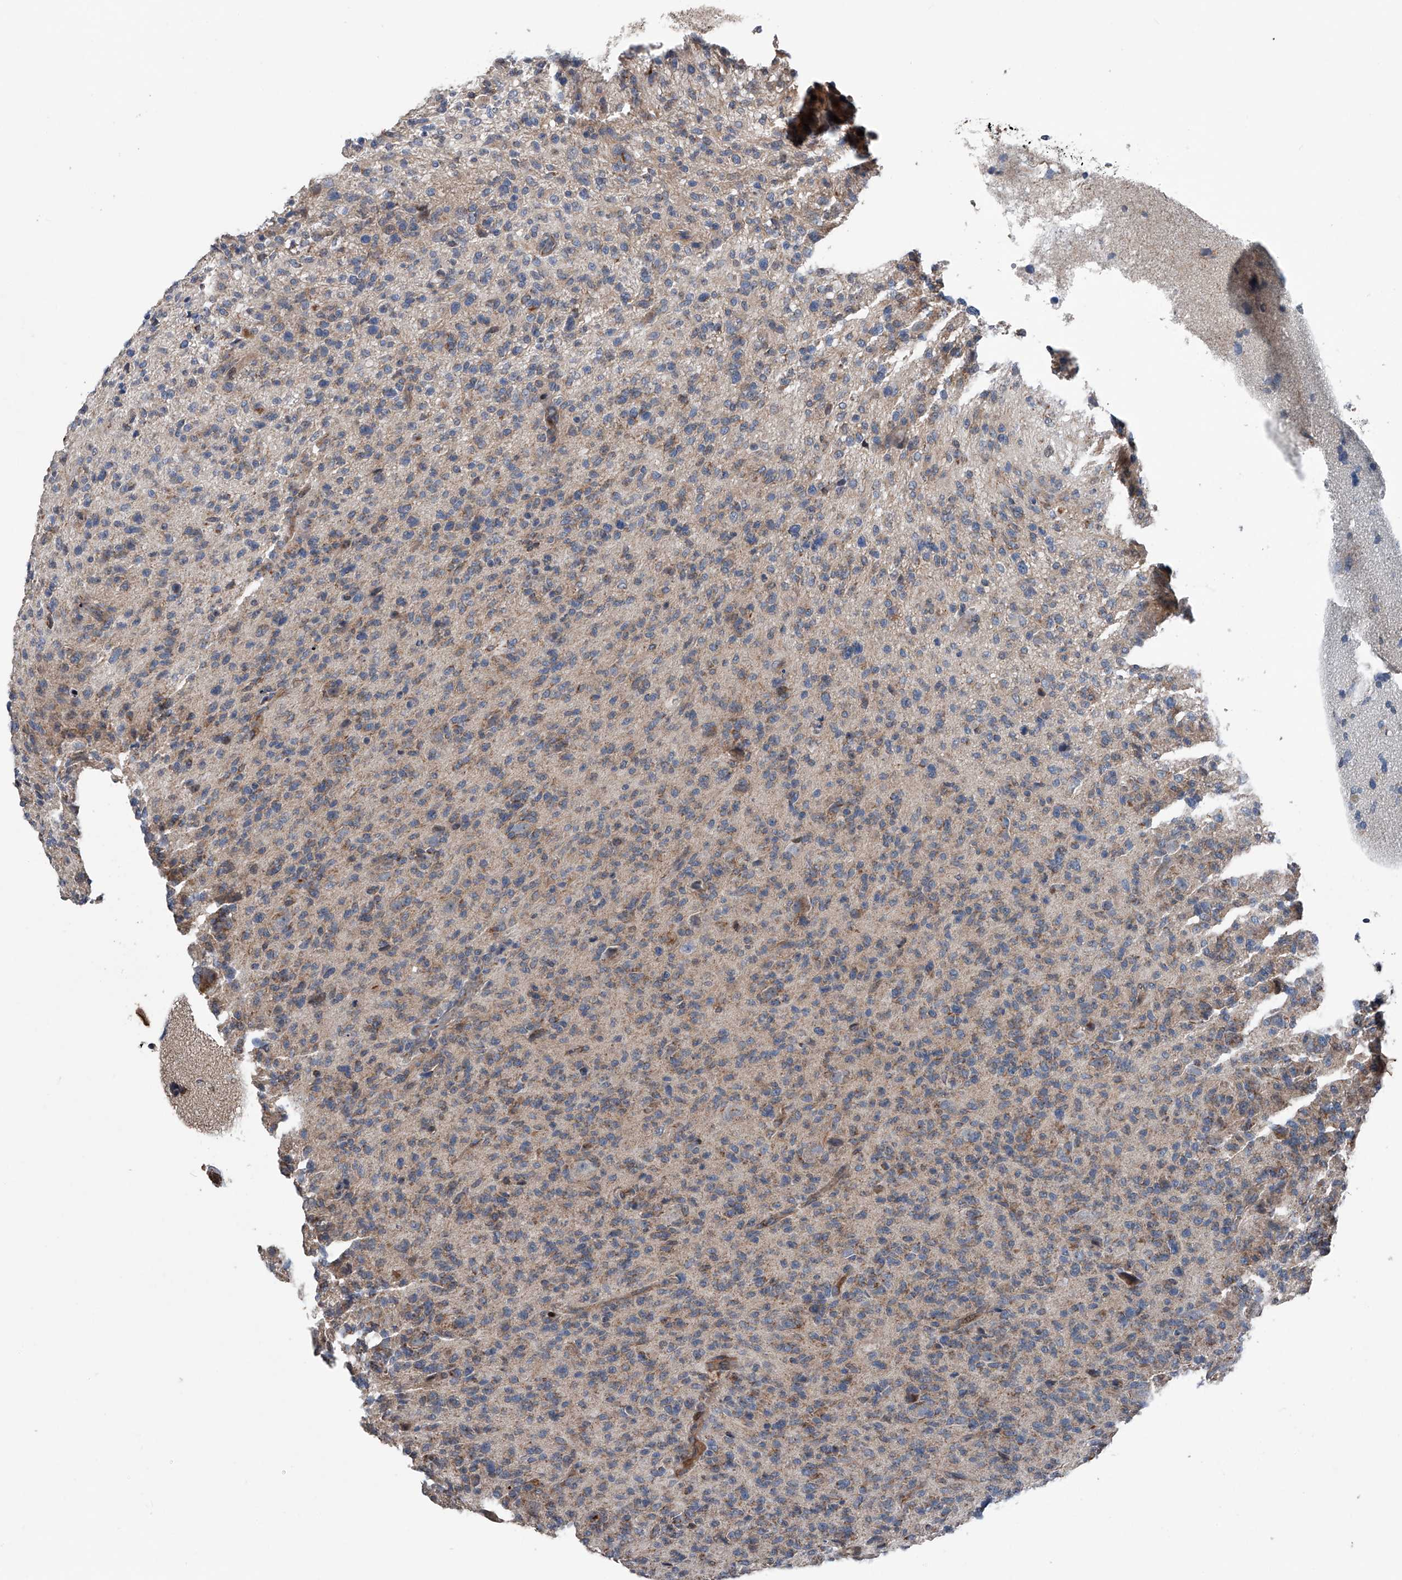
{"staining": {"intensity": "weak", "quantity": "25%-75%", "location": "cytoplasmic/membranous"}, "tissue": "glioma", "cell_type": "Tumor cells", "image_type": "cancer", "snomed": [{"axis": "morphology", "description": "Glioma, malignant, High grade"}, {"axis": "topography", "description": "Brain"}], "caption": "Weak cytoplasmic/membranous expression for a protein is identified in about 25%-75% of tumor cells of glioma using IHC.", "gene": "DST", "patient": {"sex": "female", "age": 59}}